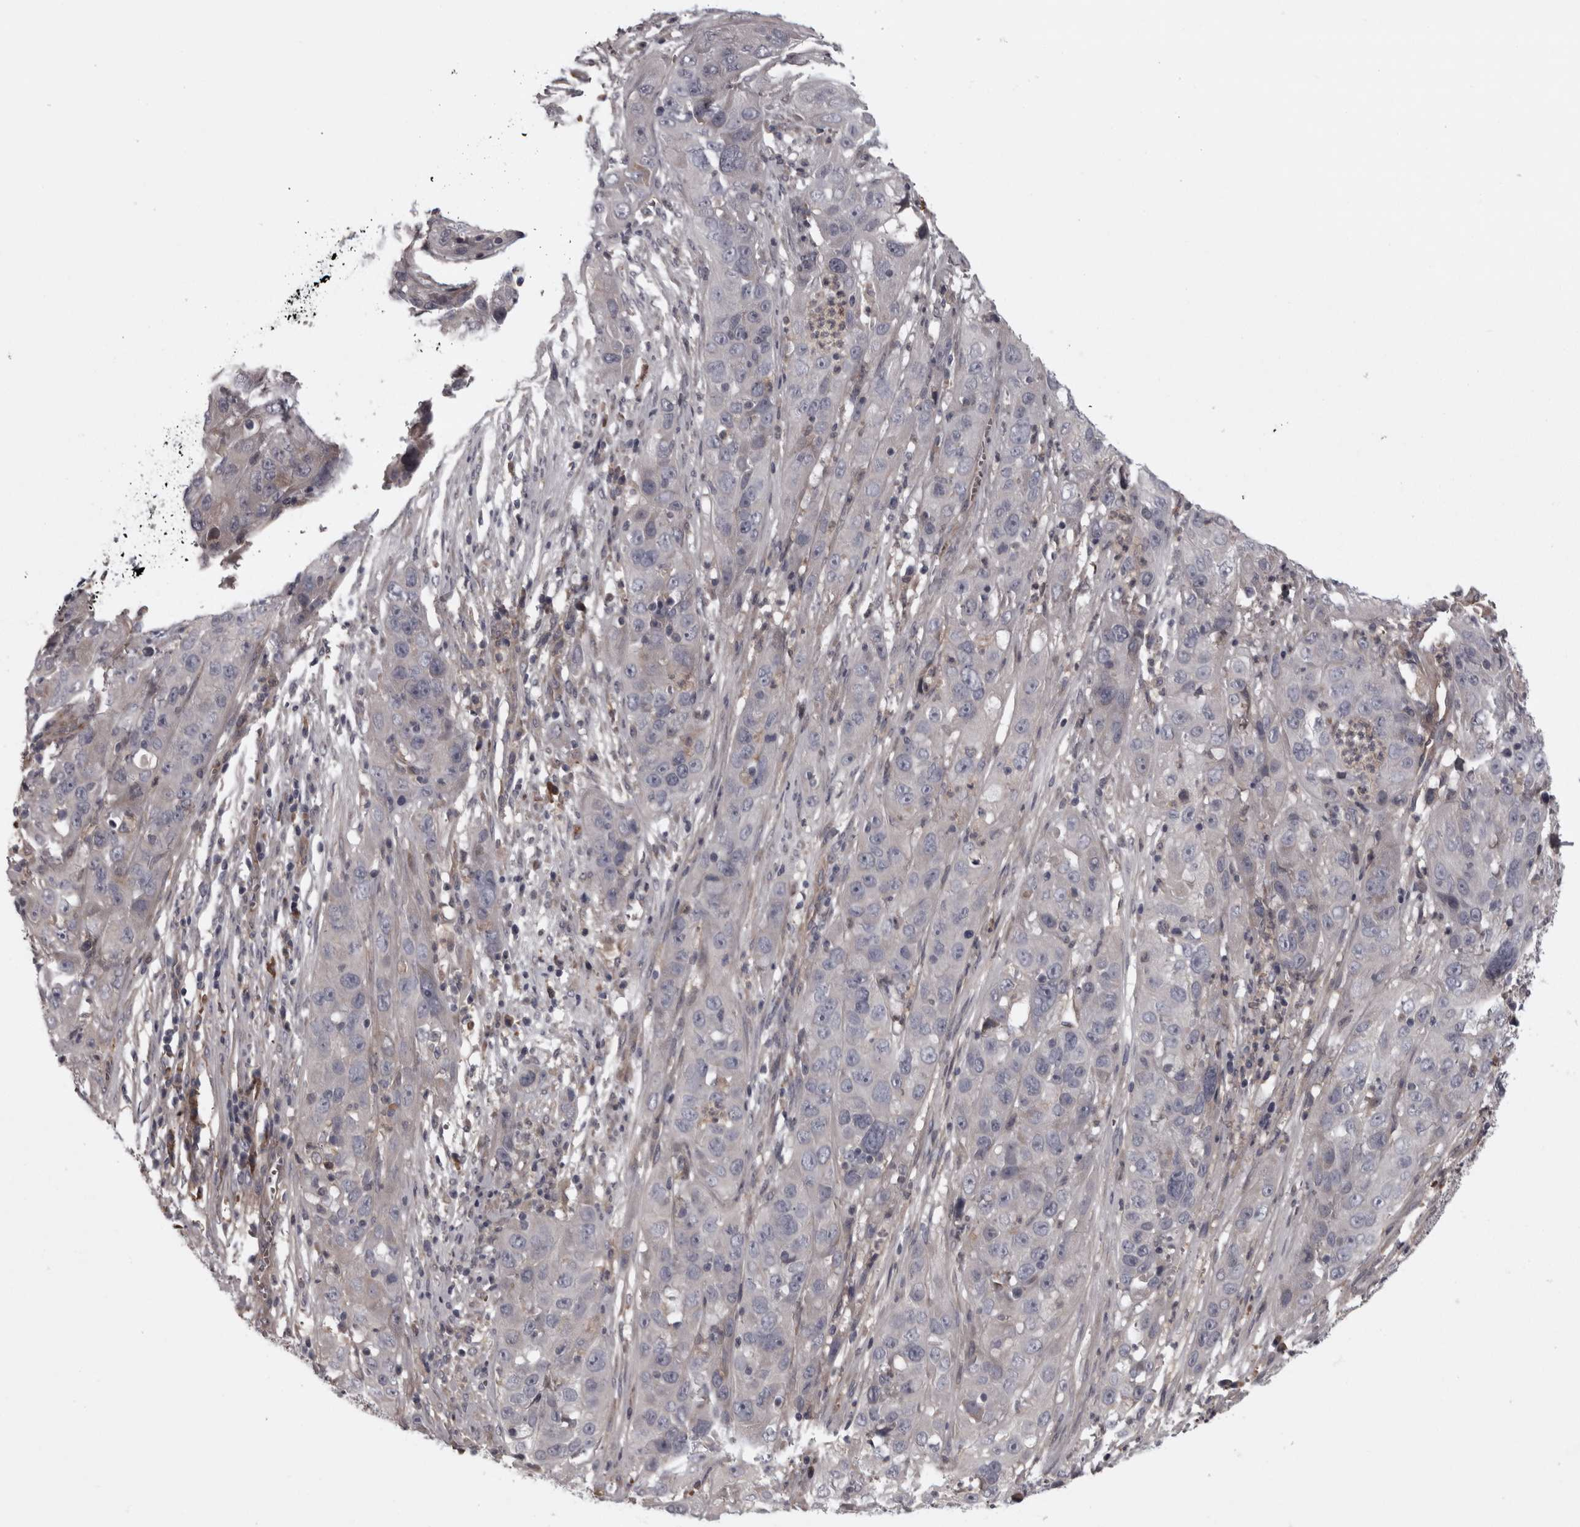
{"staining": {"intensity": "negative", "quantity": "none", "location": "none"}, "tissue": "cervical cancer", "cell_type": "Tumor cells", "image_type": "cancer", "snomed": [{"axis": "morphology", "description": "Squamous cell carcinoma, NOS"}, {"axis": "topography", "description": "Cervix"}], "caption": "A high-resolution image shows immunohistochemistry staining of cervical cancer, which reveals no significant positivity in tumor cells.", "gene": "RSU1", "patient": {"sex": "female", "age": 32}}